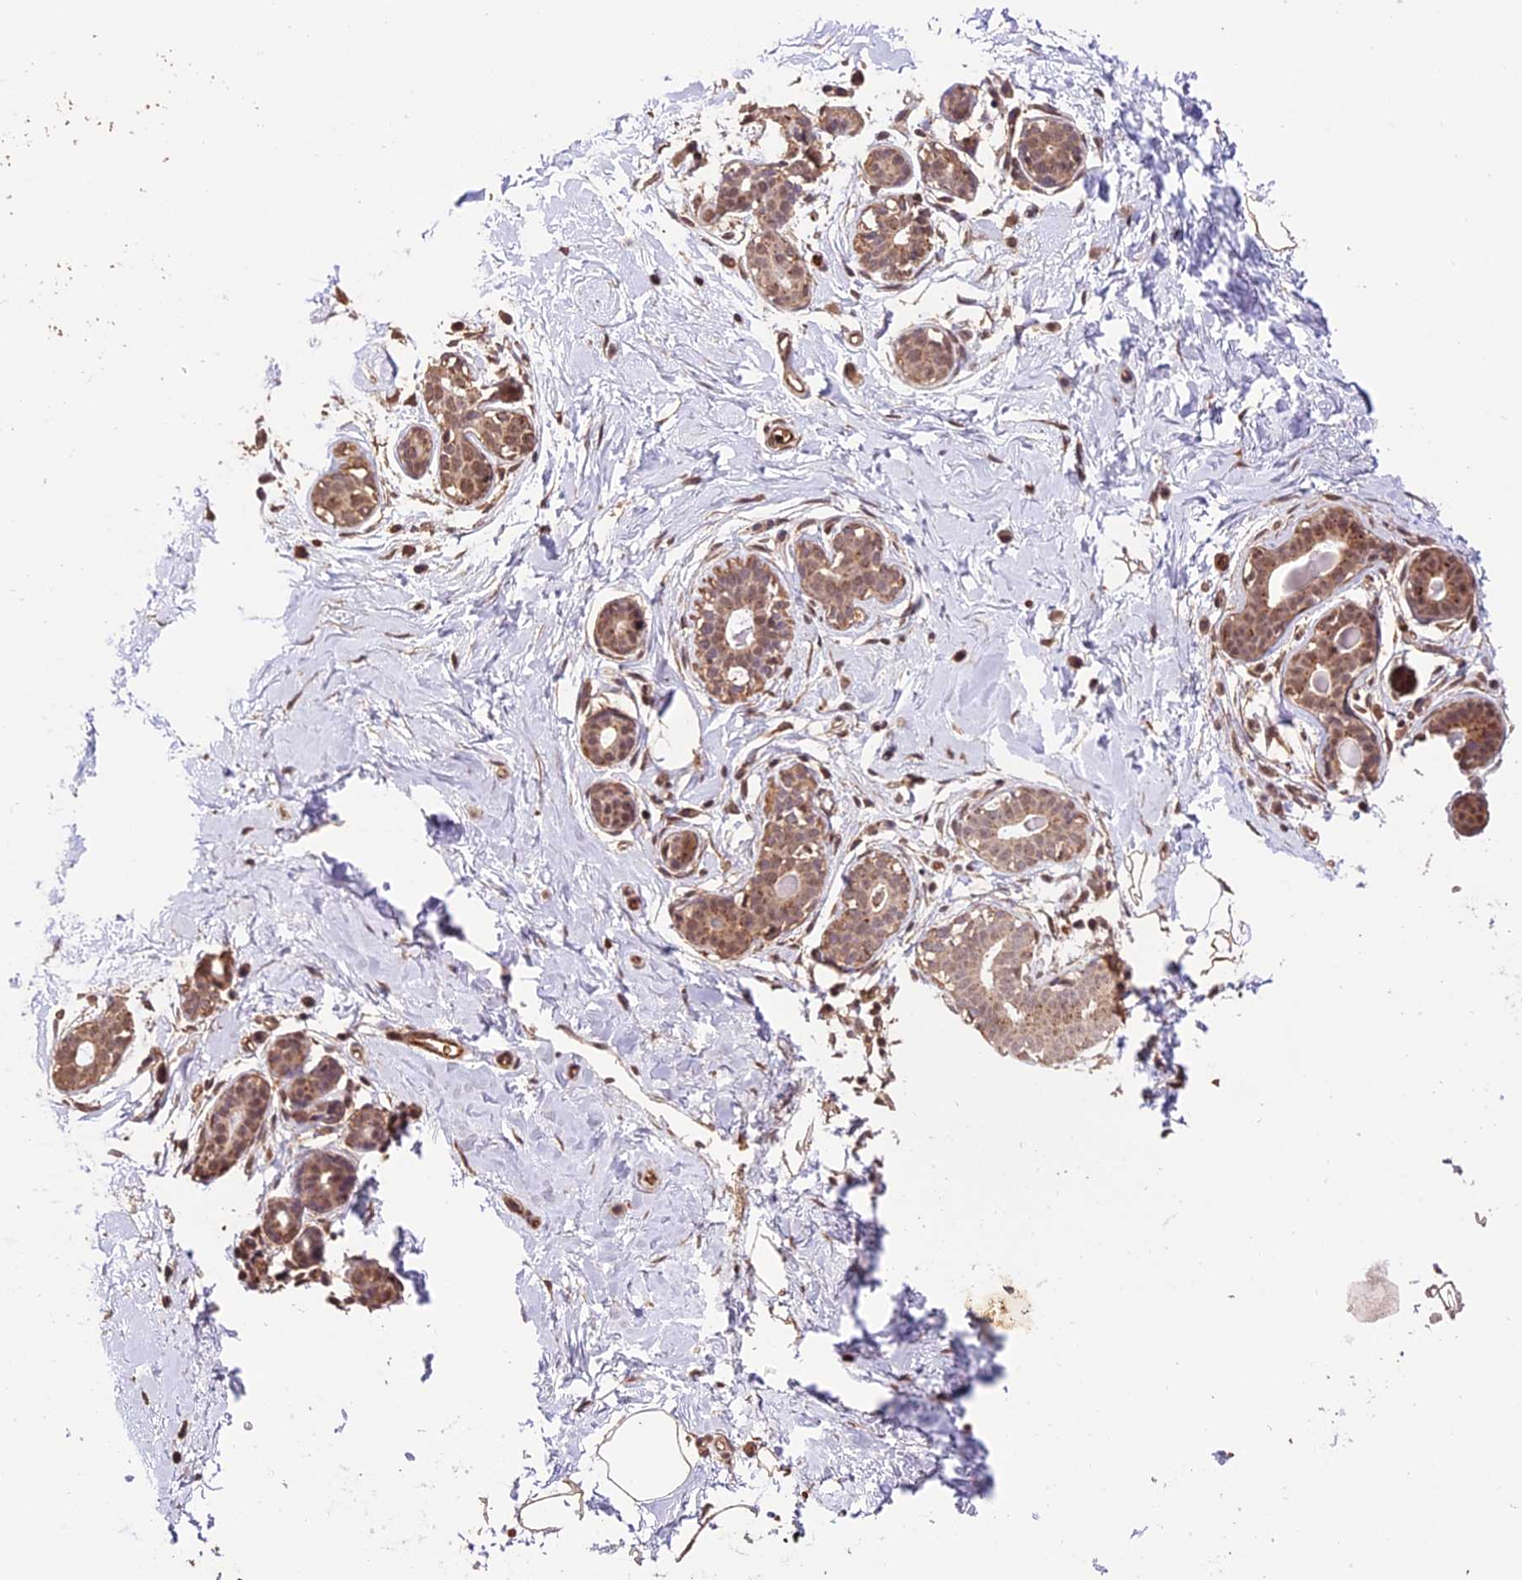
{"staining": {"intensity": "weak", "quantity": "25%-75%", "location": "cytoplasmic/membranous"}, "tissue": "breast", "cell_type": "Adipocytes", "image_type": "normal", "snomed": [{"axis": "morphology", "description": "Normal tissue, NOS"}, {"axis": "morphology", "description": "Adenoma, NOS"}, {"axis": "topography", "description": "Breast"}], "caption": "Protein analysis of normal breast reveals weak cytoplasmic/membranous staining in about 25%-75% of adipocytes. (IHC, brightfield microscopy, high magnification).", "gene": "CABIN1", "patient": {"sex": "female", "age": 23}}